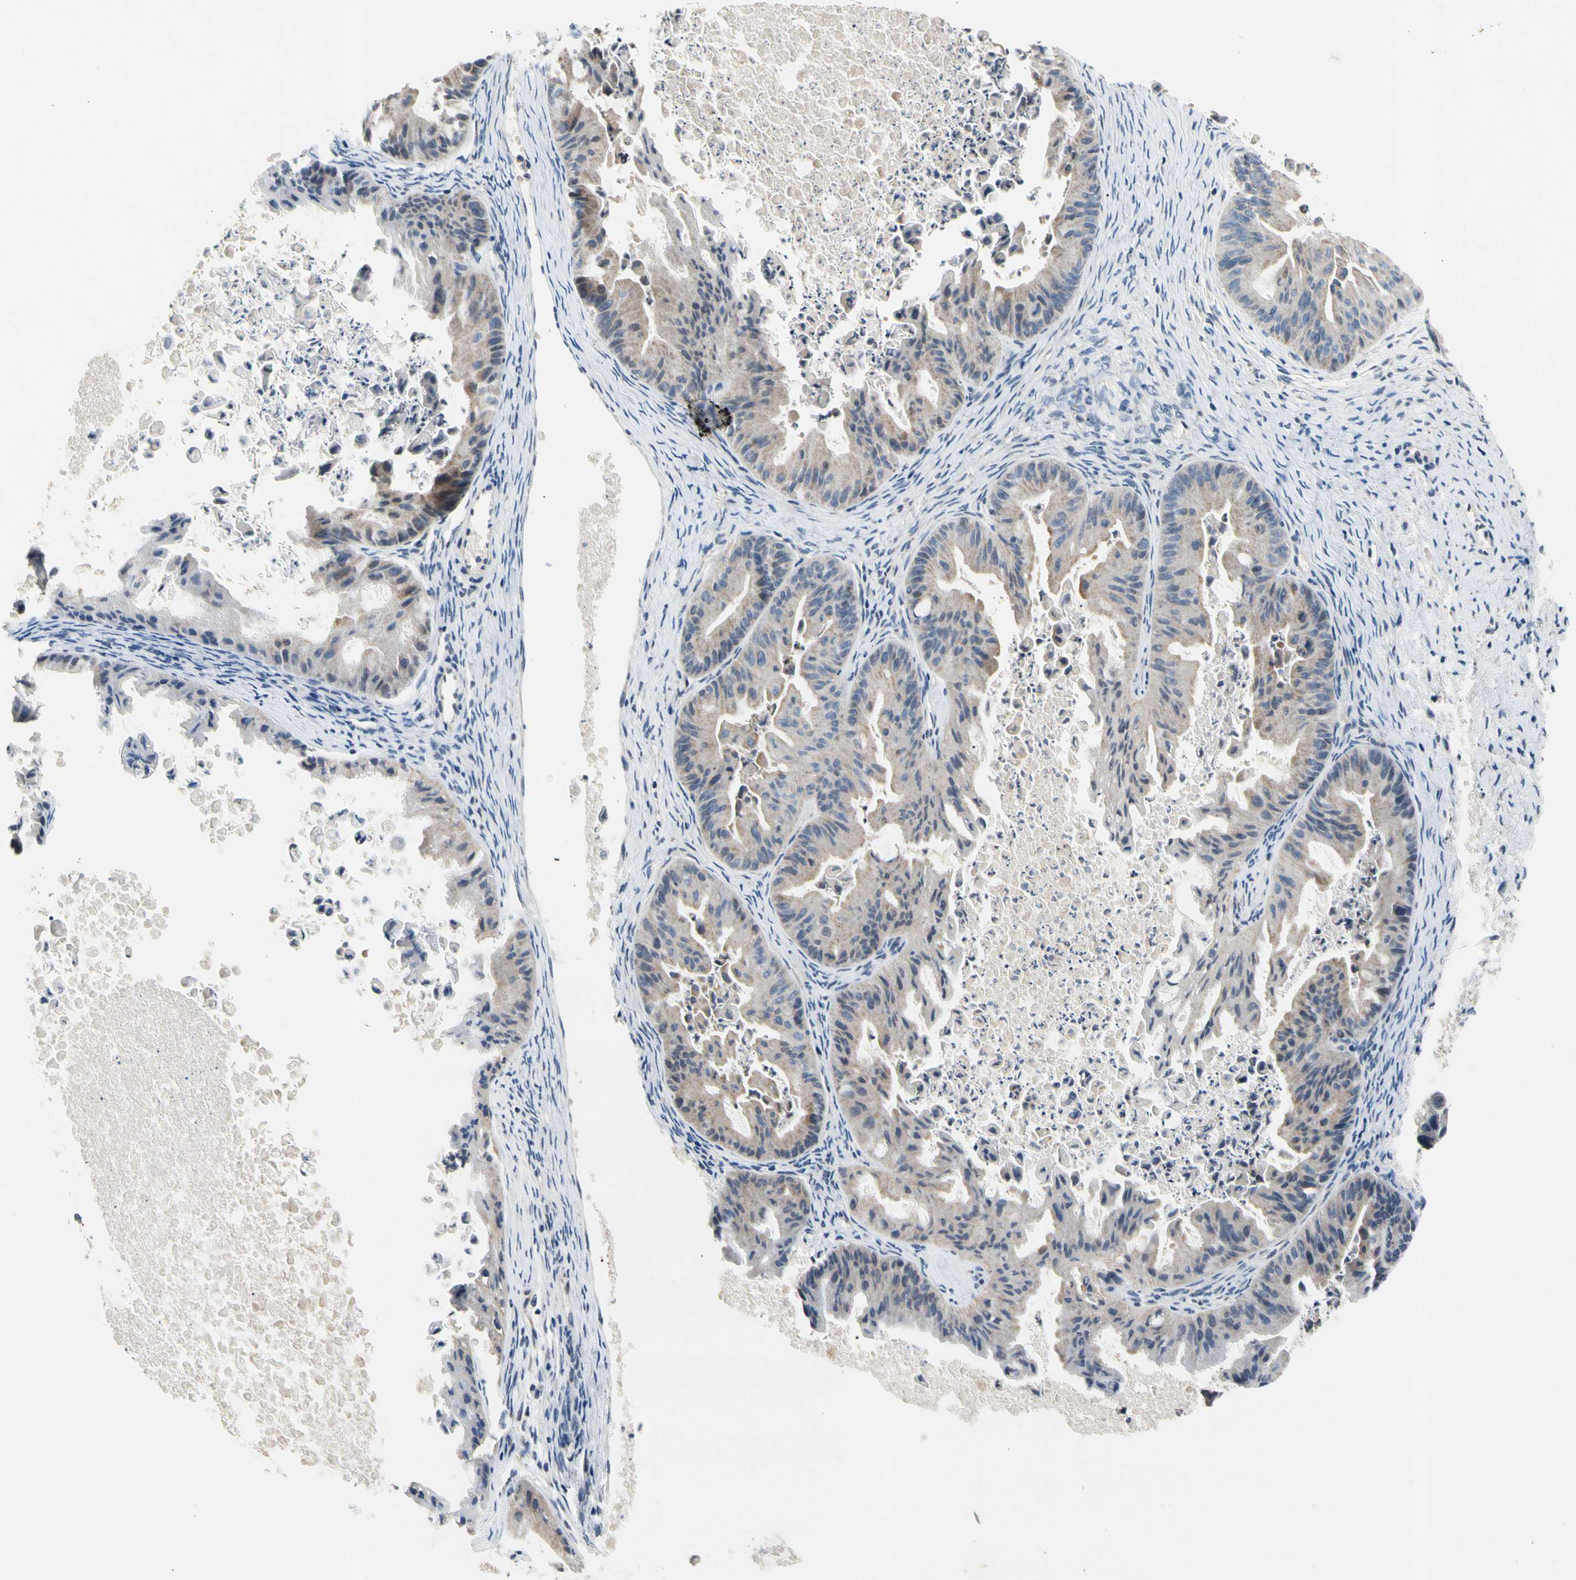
{"staining": {"intensity": "negative", "quantity": "none", "location": "none"}, "tissue": "ovarian cancer", "cell_type": "Tumor cells", "image_type": "cancer", "snomed": [{"axis": "morphology", "description": "Cystadenocarcinoma, mucinous, NOS"}, {"axis": "topography", "description": "Ovary"}], "caption": "Human ovarian cancer stained for a protein using immunohistochemistry displays no positivity in tumor cells.", "gene": "SOX30", "patient": {"sex": "female", "age": 37}}